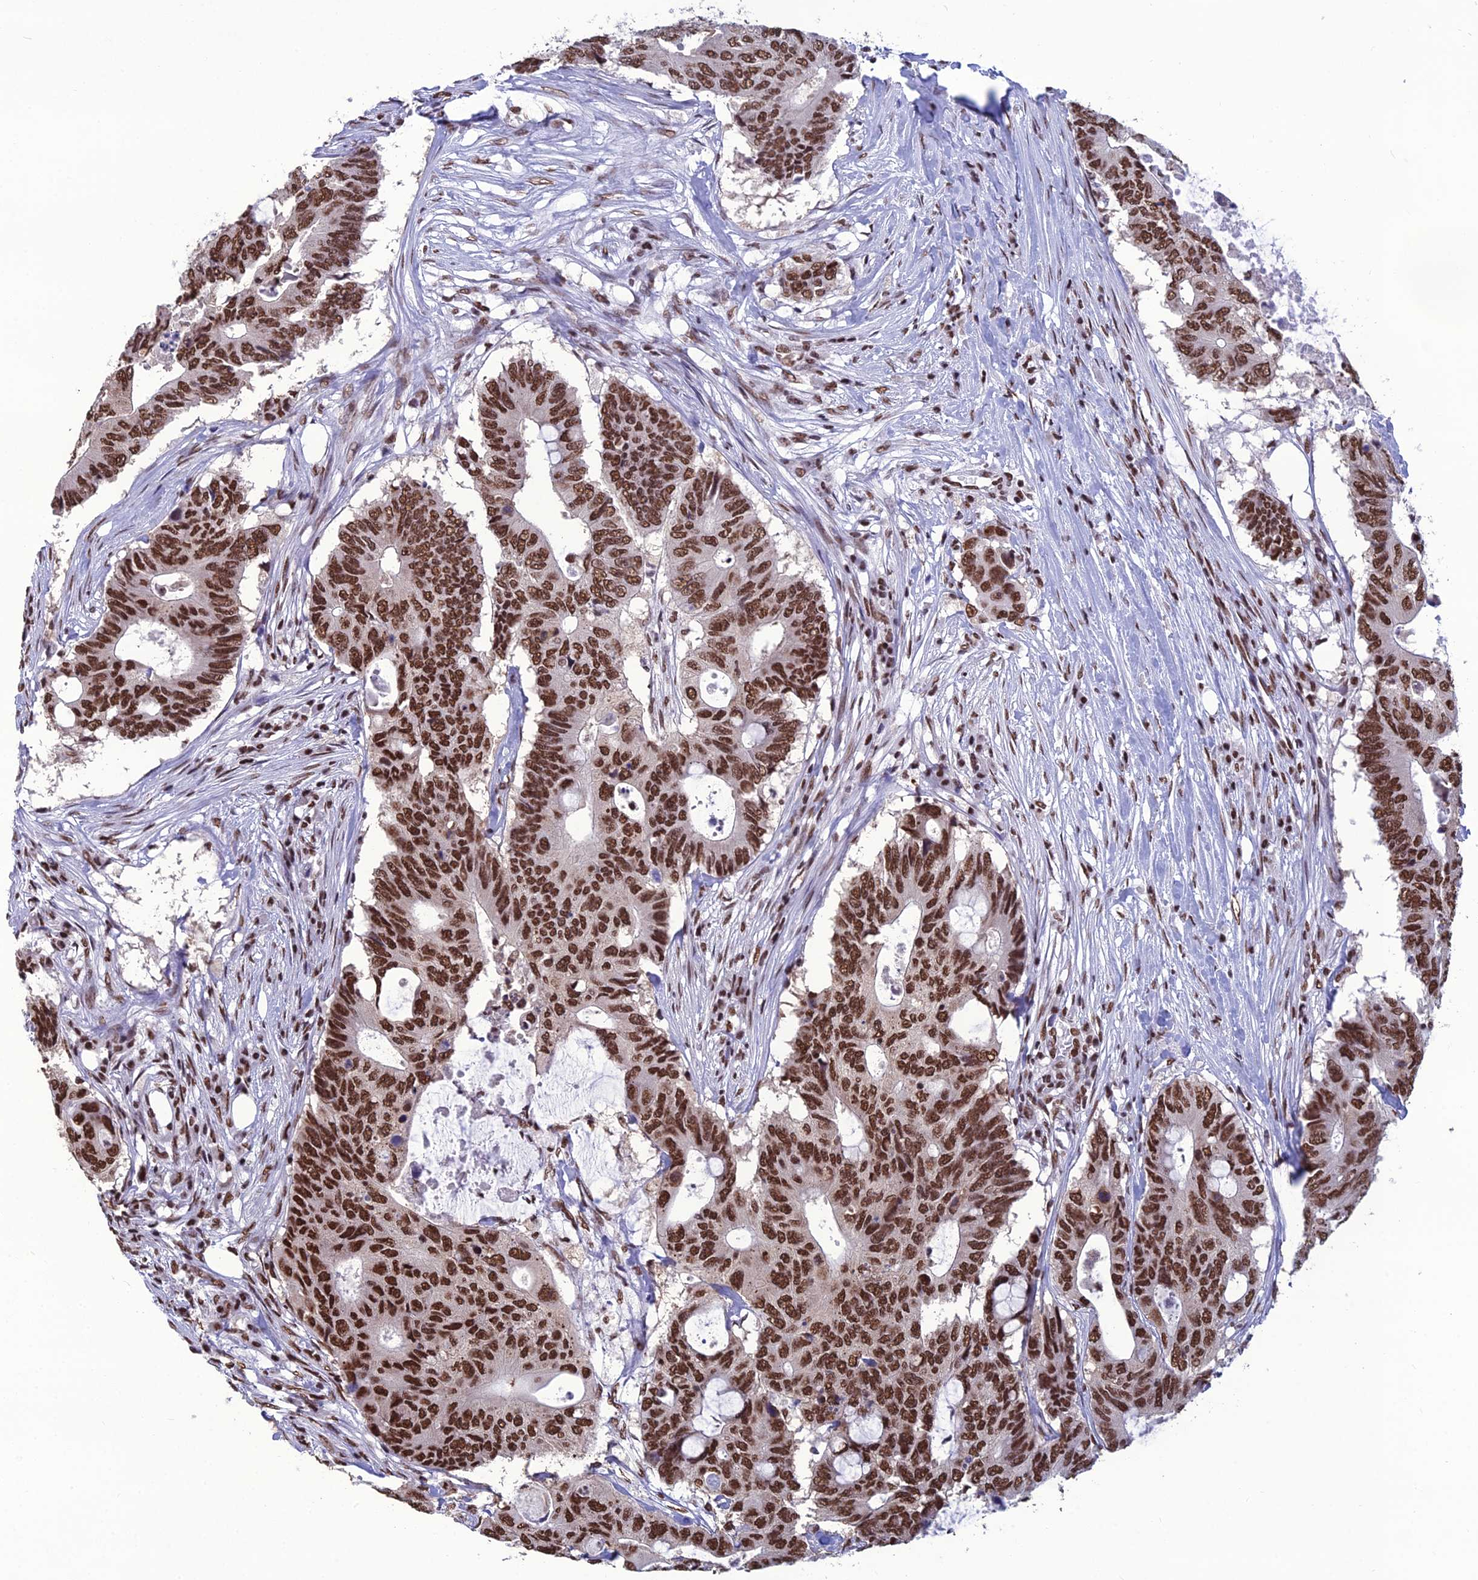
{"staining": {"intensity": "strong", "quantity": ">75%", "location": "nuclear"}, "tissue": "colorectal cancer", "cell_type": "Tumor cells", "image_type": "cancer", "snomed": [{"axis": "morphology", "description": "Adenocarcinoma, NOS"}, {"axis": "topography", "description": "Colon"}], "caption": "Immunohistochemistry (IHC) micrograph of human colorectal adenocarcinoma stained for a protein (brown), which reveals high levels of strong nuclear staining in approximately >75% of tumor cells.", "gene": "PRAMEF12", "patient": {"sex": "male", "age": 71}}